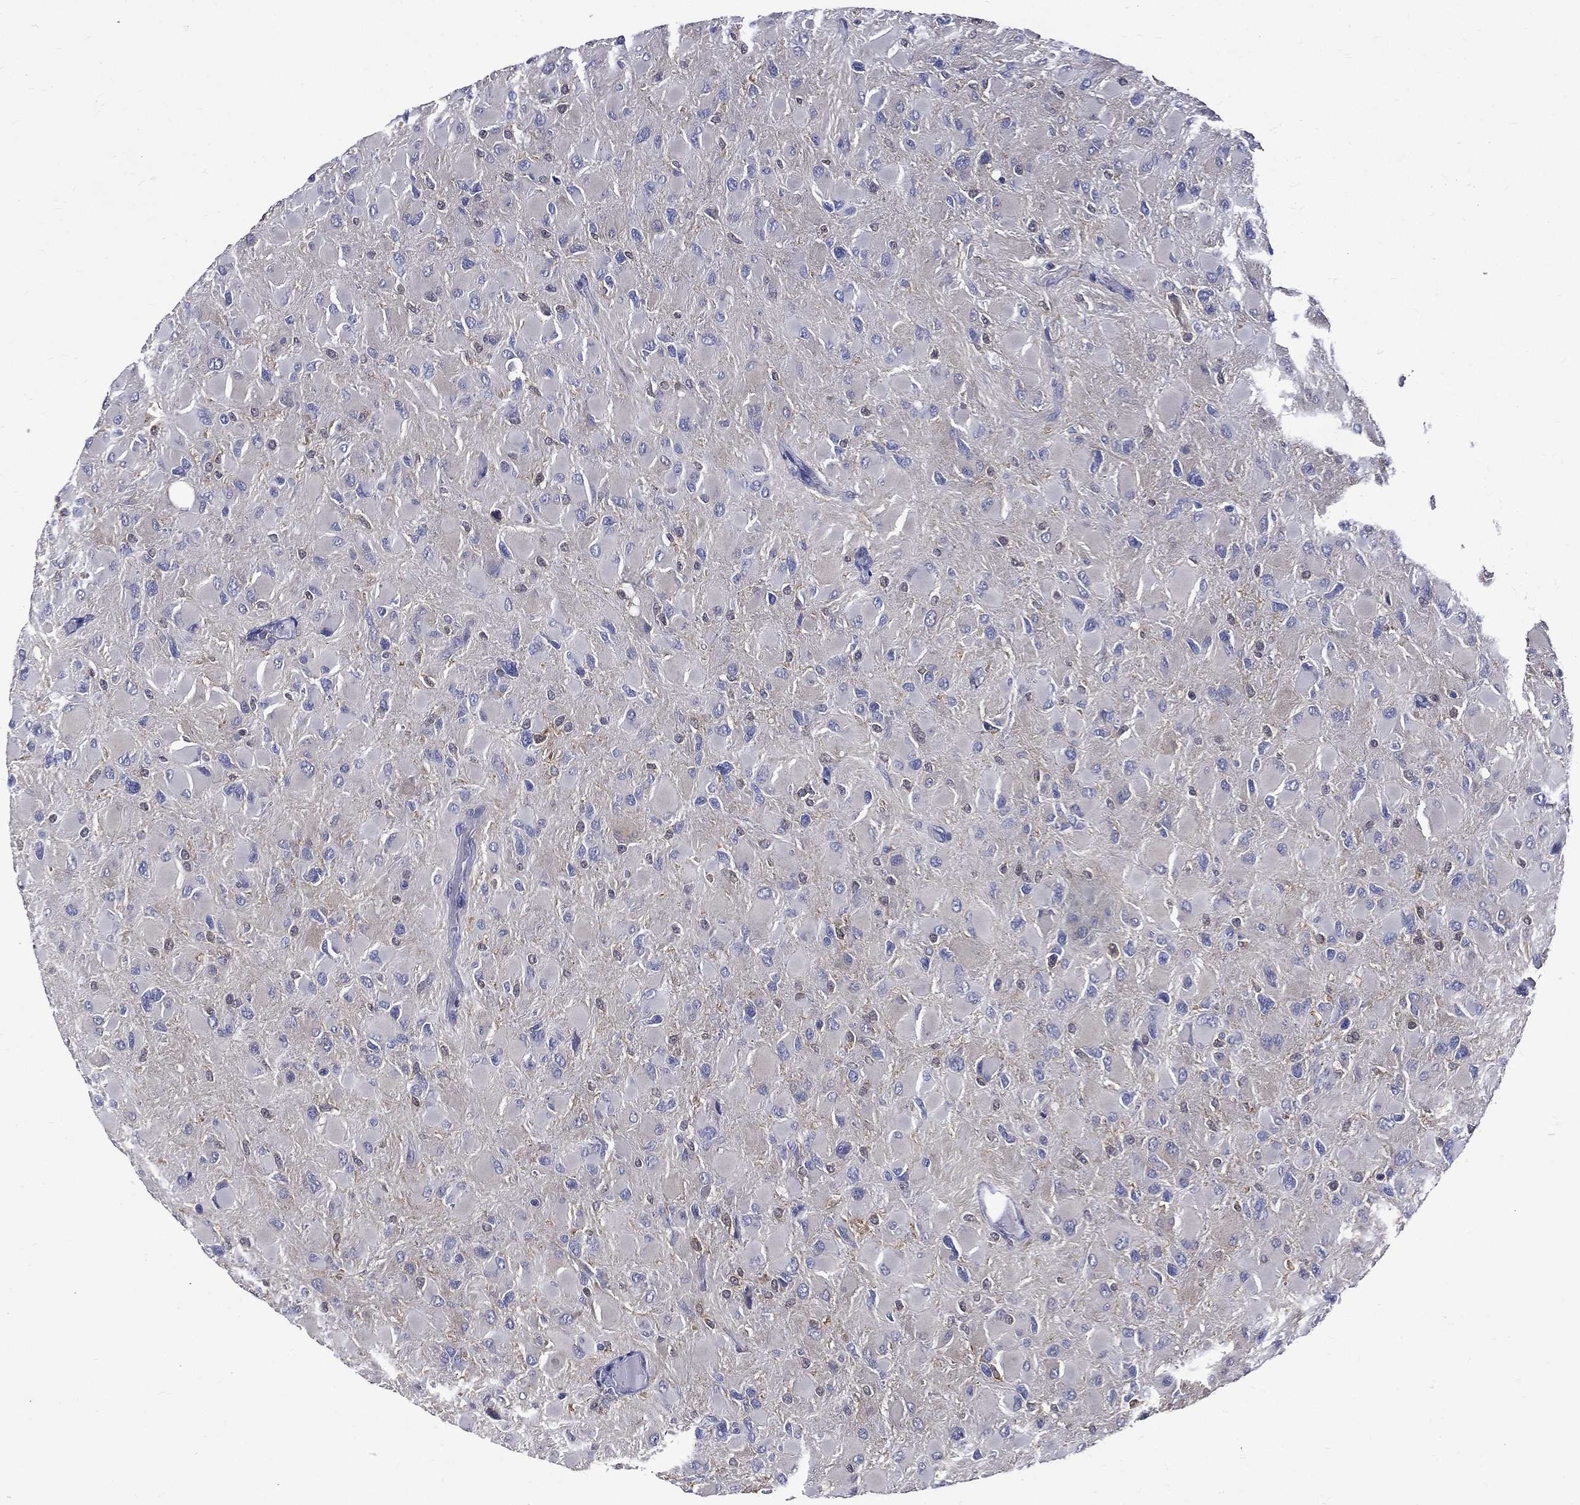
{"staining": {"intensity": "negative", "quantity": "none", "location": "none"}, "tissue": "glioma", "cell_type": "Tumor cells", "image_type": "cancer", "snomed": [{"axis": "morphology", "description": "Glioma, malignant, High grade"}, {"axis": "topography", "description": "Cerebral cortex"}], "caption": "Glioma was stained to show a protein in brown. There is no significant positivity in tumor cells. (Stains: DAB (3,3'-diaminobenzidine) immunohistochemistry with hematoxylin counter stain, Microscopy: brightfield microscopy at high magnification).", "gene": "GPR171", "patient": {"sex": "female", "age": 36}}